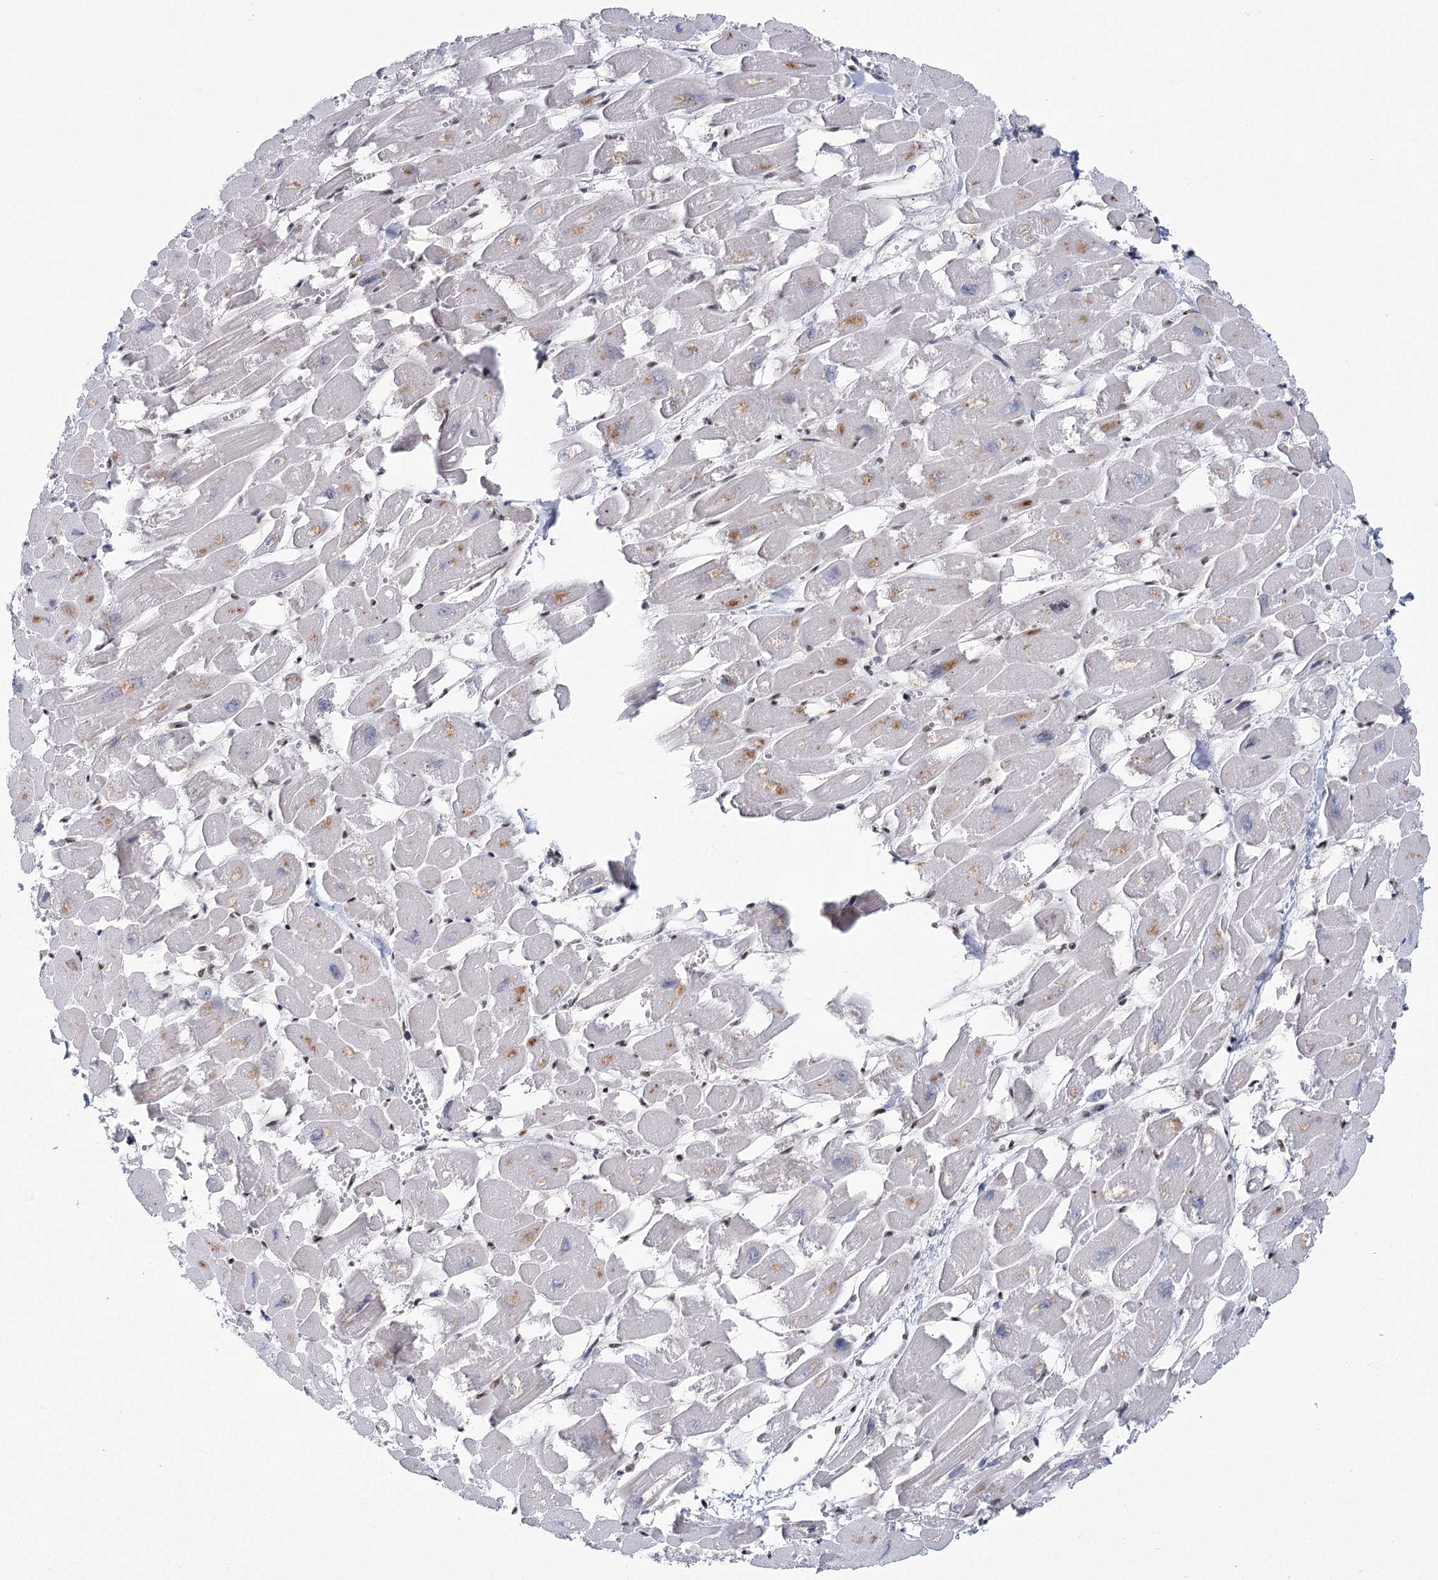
{"staining": {"intensity": "strong", "quantity": "<25%", "location": "nuclear"}, "tissue": "heart muscle", "cell_type": "Cardiomyocytes", "image_type": "normal", "snomed": [{"axis": "morphology", "description": "Normal tissue, NOS"}, {"axis": "topography", "description": "Heart"}], "caption": "Protein staining by immunohistochemistry demonstrates strong nuclear staining in approximately <25% of cardiomyocytes in benign heart muscle. (DAB IHC, brown staining for protein, blue staining for nuclei).", "gene": "SCAF8", "patient": {"sex": "male", "age": 54}}